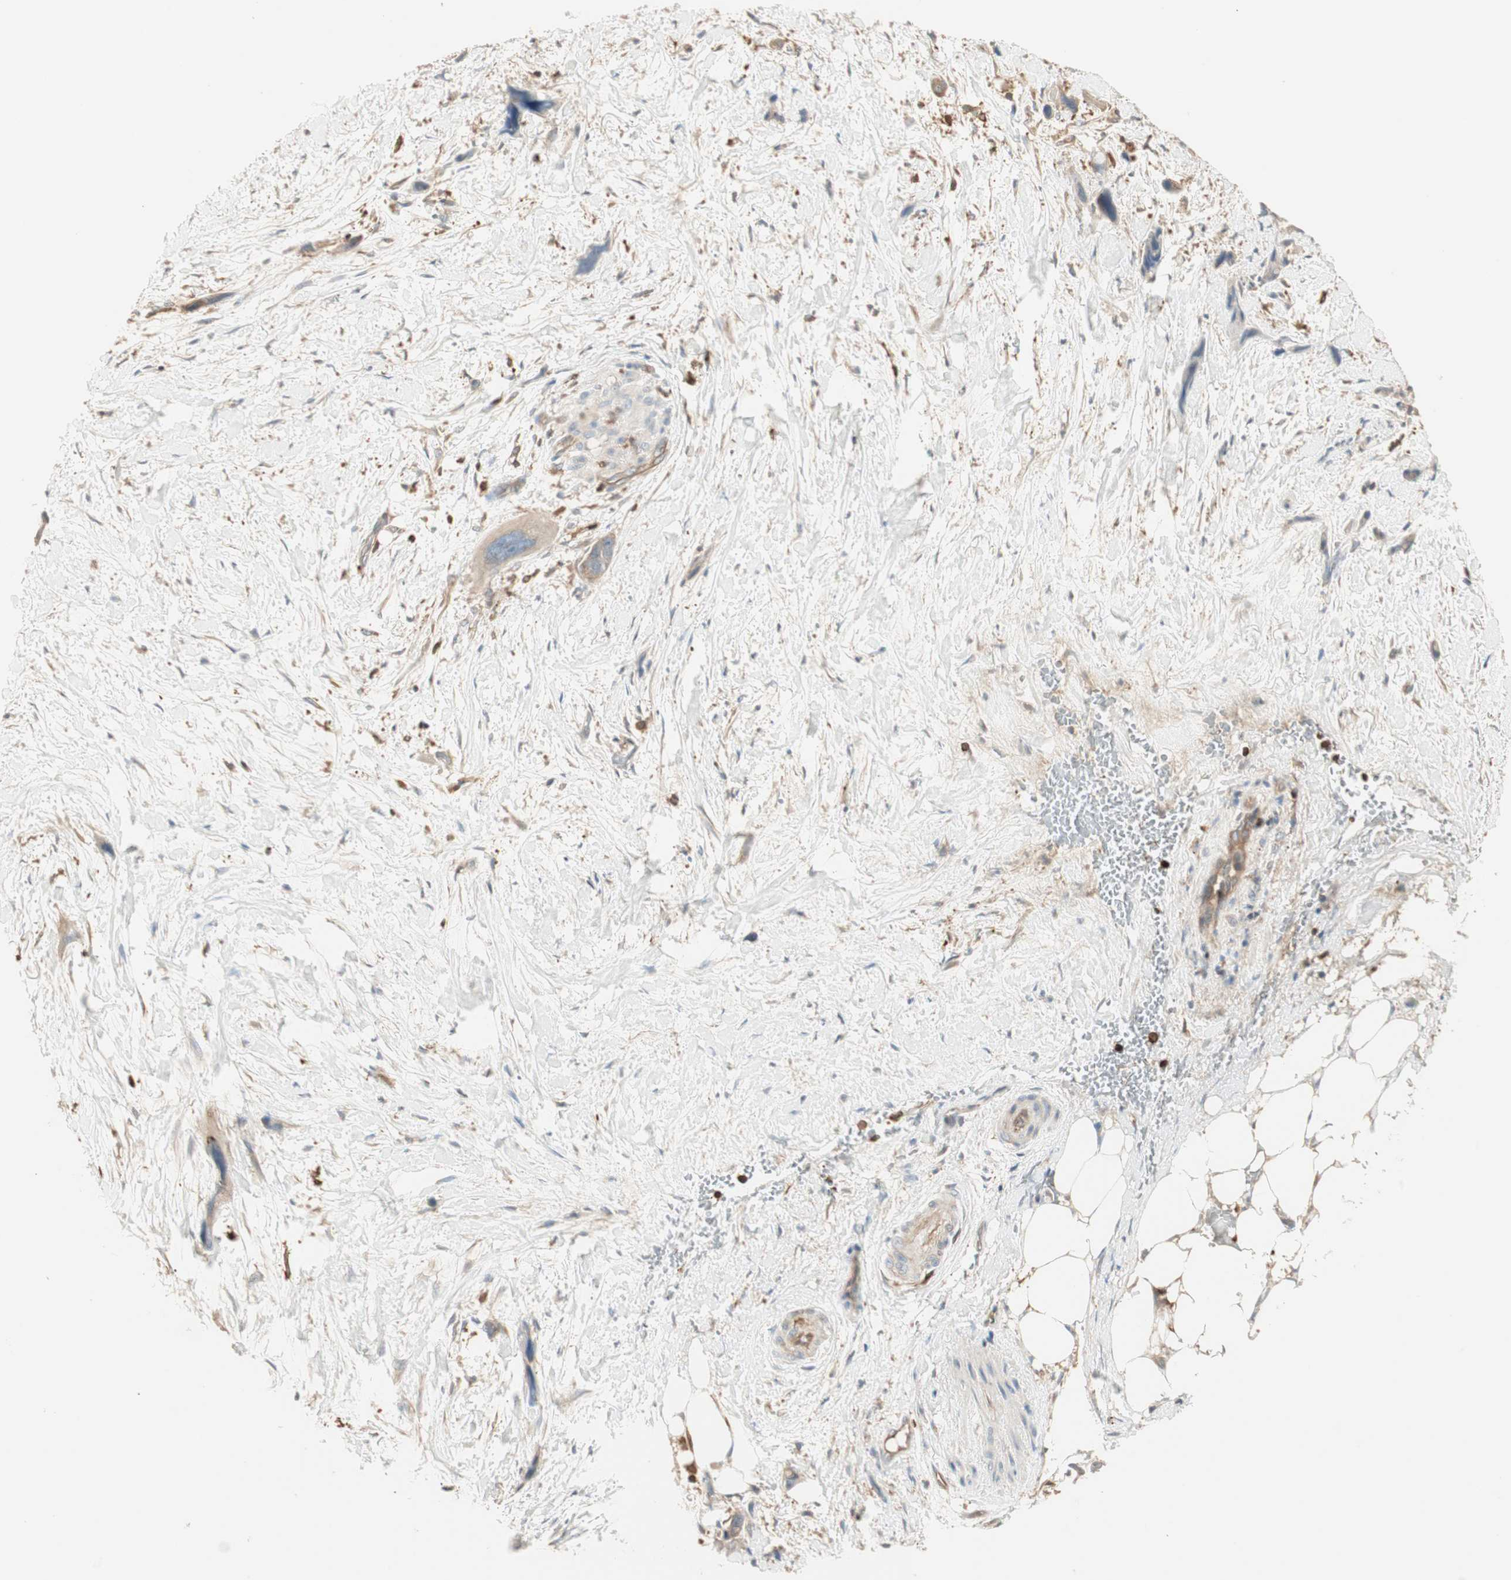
{"staining": {"intensity": "weak", "quantity": ">75%", "location": "cytoplasmic/membranous"}, "tissue": "pancreatic cancer", "cell_type": "Tumor cells", "image_type": "cancer", "snomed": [{"axis": "morphology", "description": "Adenocarcinoma, NOS"}, {"axis": "topography", "description": "Pancreas"}], "caption": "Pancreatic adenocarcinoma stained with a brown dye shows weak cytoplasmic/membranous positive positivity in about >75% of tumor cells.", "gene": "CRLF3", "patient": {"sex": "male", "age": 46}}